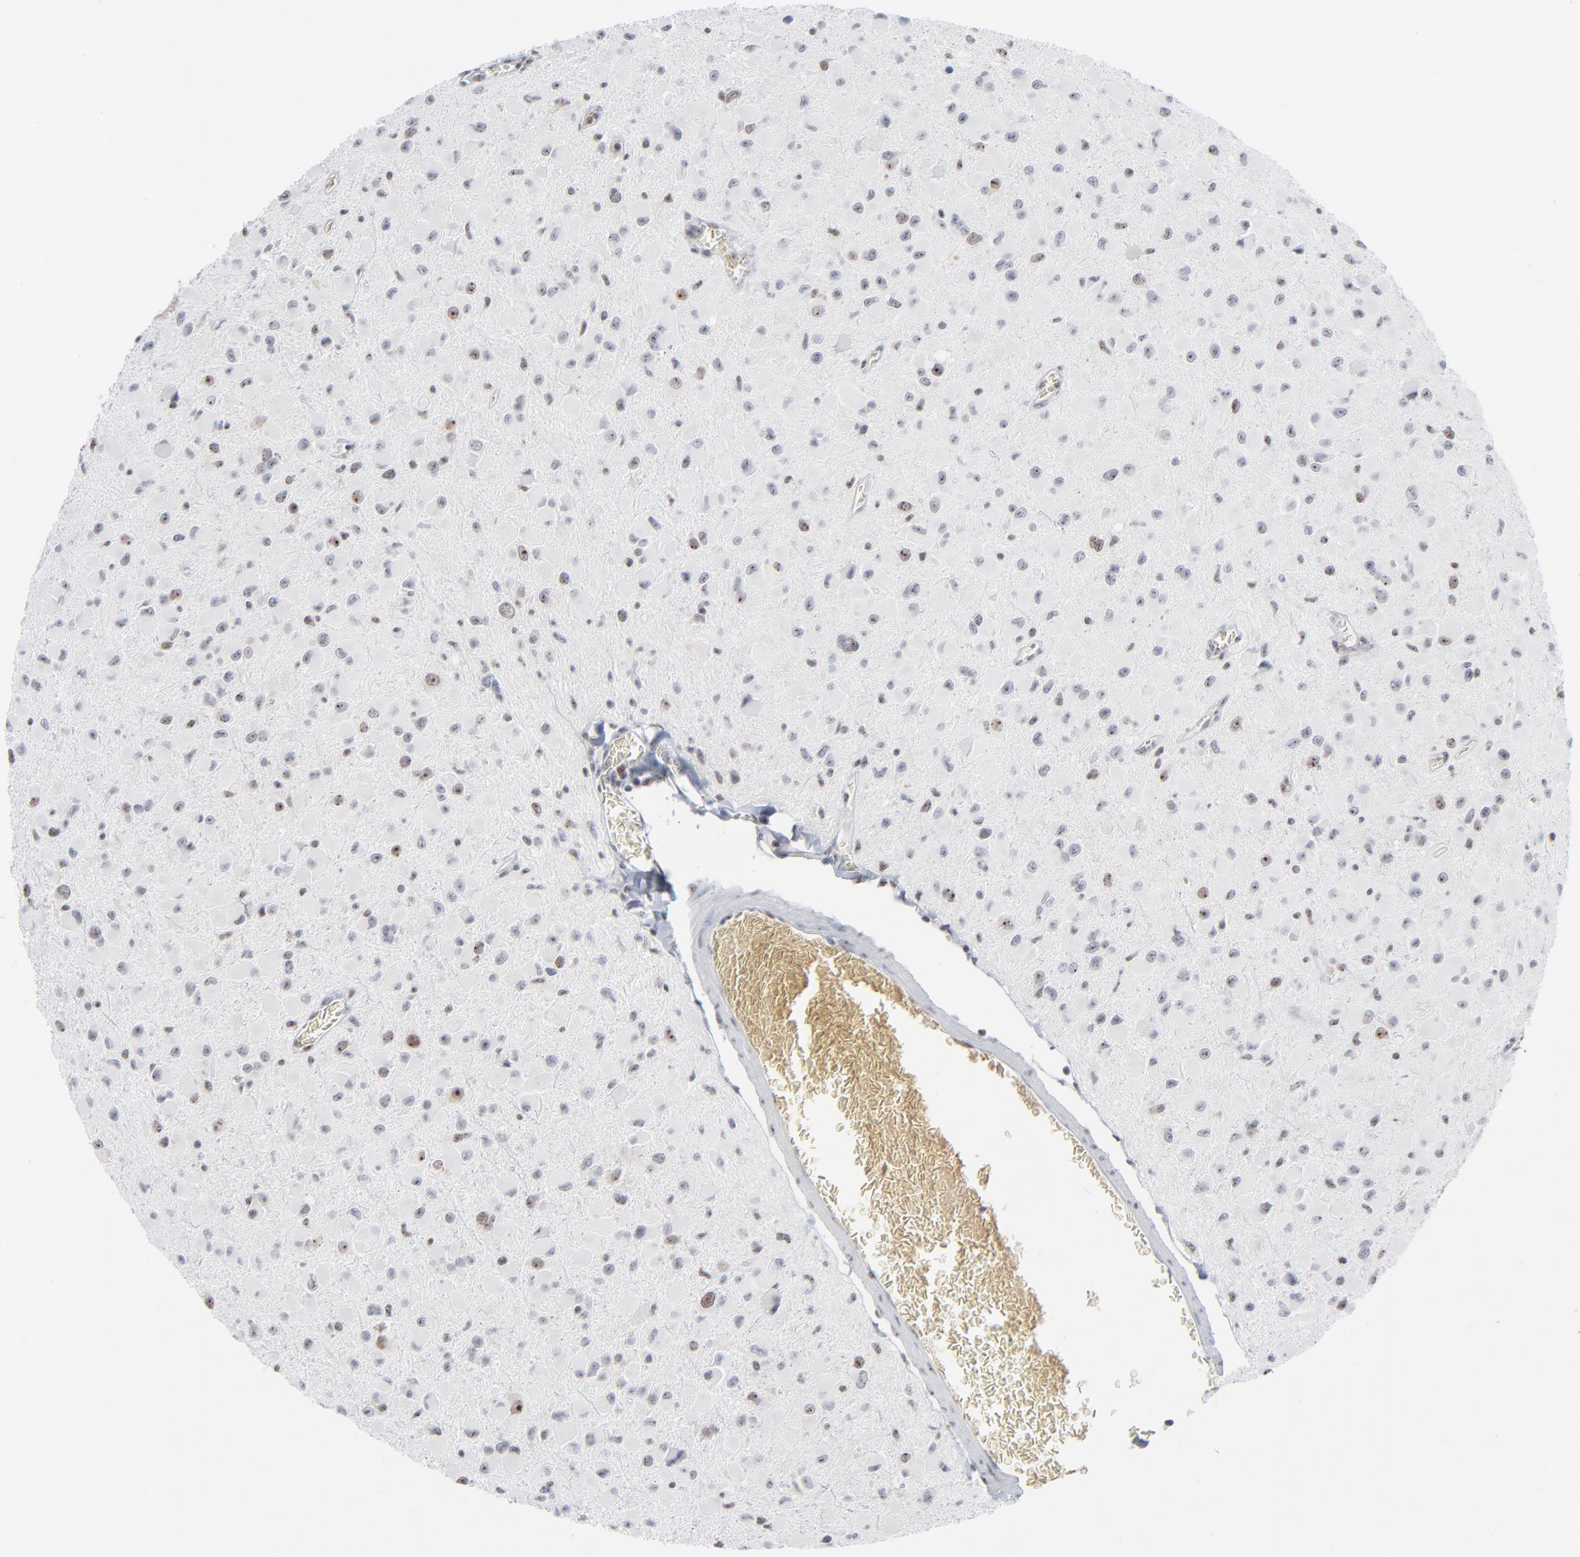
{"staining": {"intensity": "weak", "quantity": "25%-75%", "location": "nuclear"}, "tissue": "glioma", "cell_type": "Tumor cells", "image_type": "cancer", "snomed": [{"axis": "morphology", "description": "Glioma, malignant, Low grade"}, {"axis": "topography", "description": "Brain"}], "caption": "Malignant glioma (low-grade) stained for a protein displays weak nuclear positivity in tumor cells. Using DAB (3,3'-diaminobenzidine) (brown) and hematoxylin (blue) stains, captured at high magnification using brightfield microscopy.", "gene": "MPHOSPH6", "patient": {"sex": "male", "age": 42}}